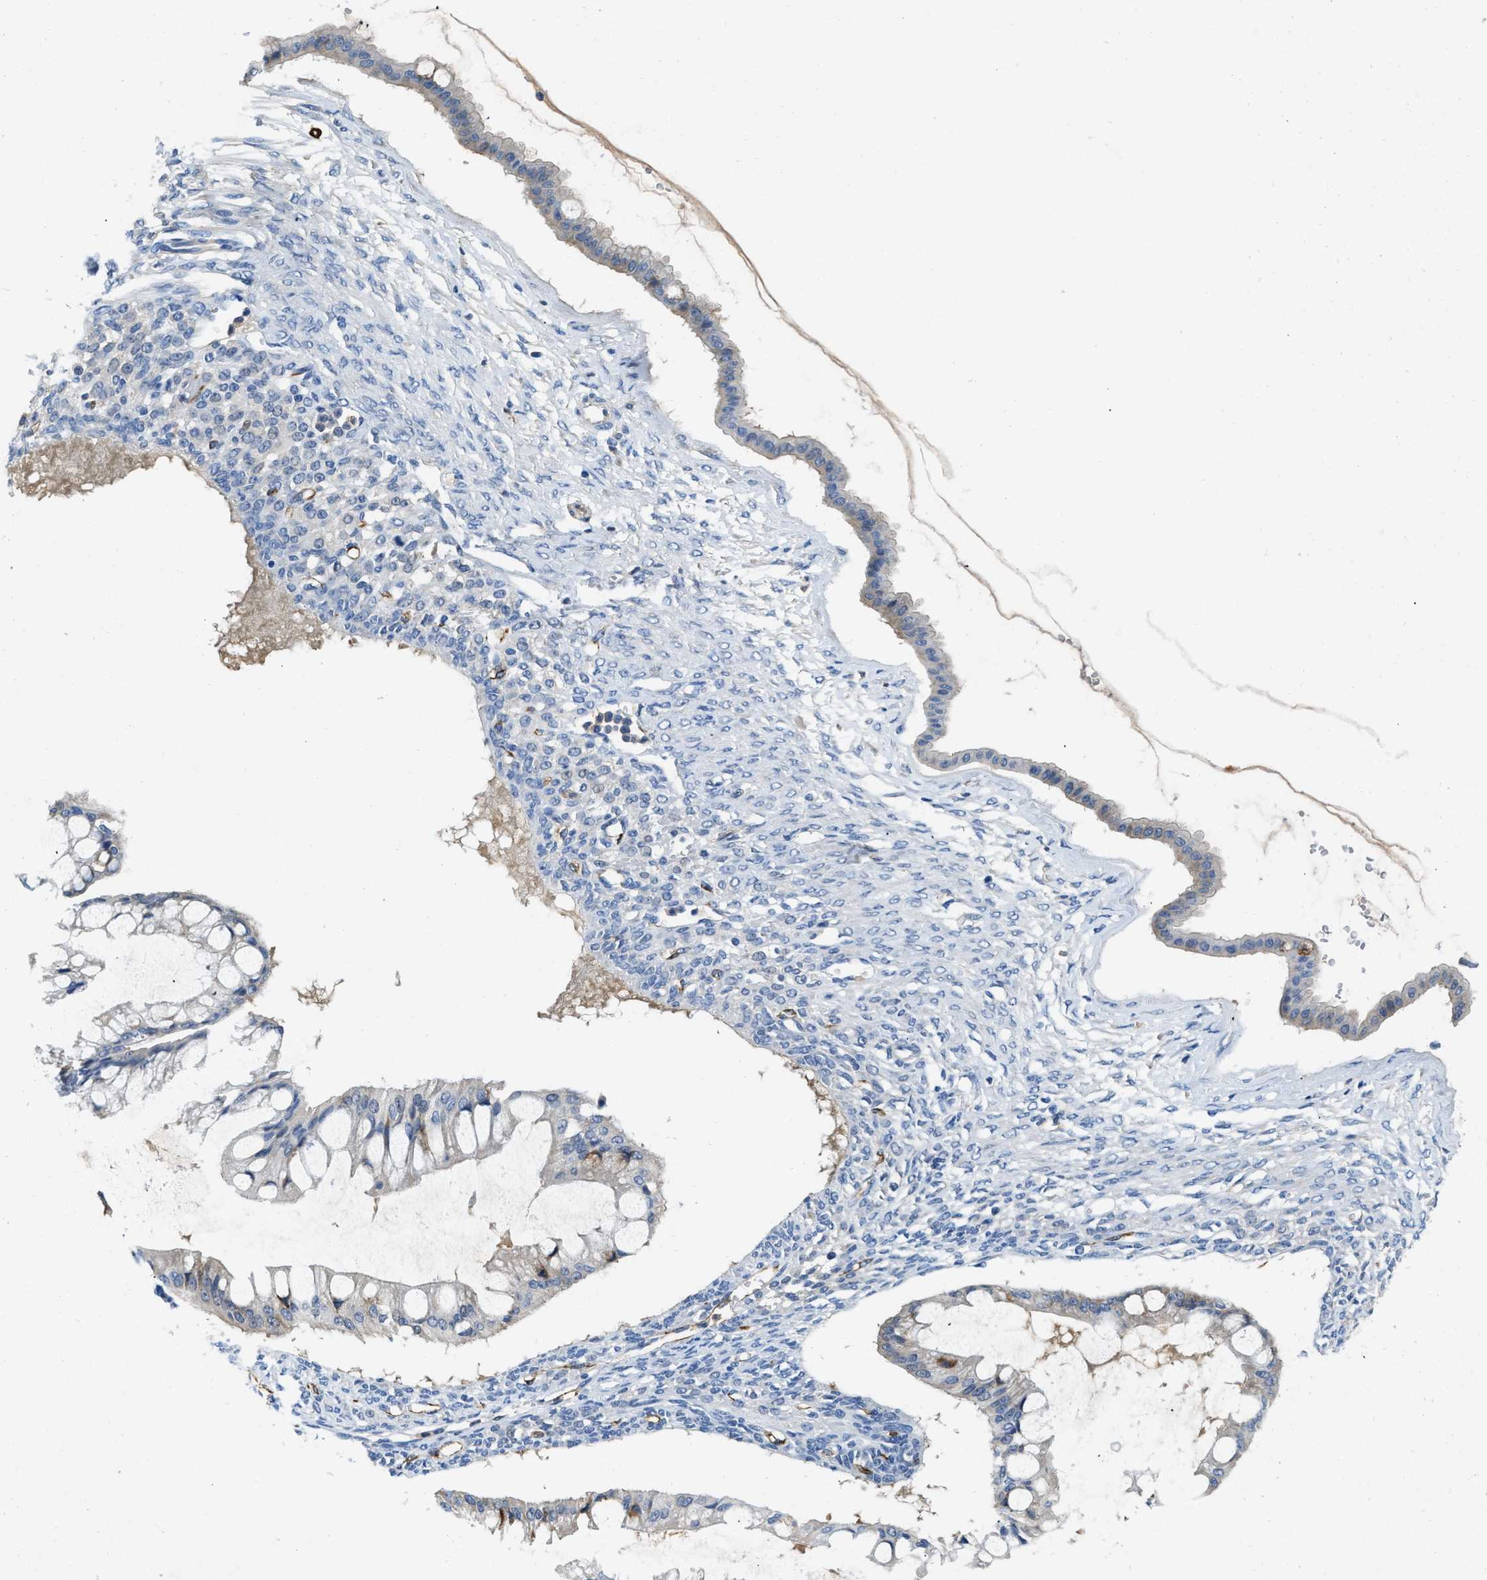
{"staining": {"intensity": "weak", "quantity": "<25%", "location": "cytoplasmic/membranous"}, "tissue": "ovarian cancer", "cell_type": "Tumor cells", "image_type": "cancer", "snomed": [{"axis": "morphology", "description": "Cystadenocarcinoma, mucinous, NOS"}, {"axis": "topography", "description": "Ovary"}], "caption": "This is an immunohistochemistry histopathology image of ovarian cancer (mucinous cystadenocarcinoma). There is no expression in tumor cells.", "gene": "SPEG", "patient": {"sex": "female", "age": 73}}